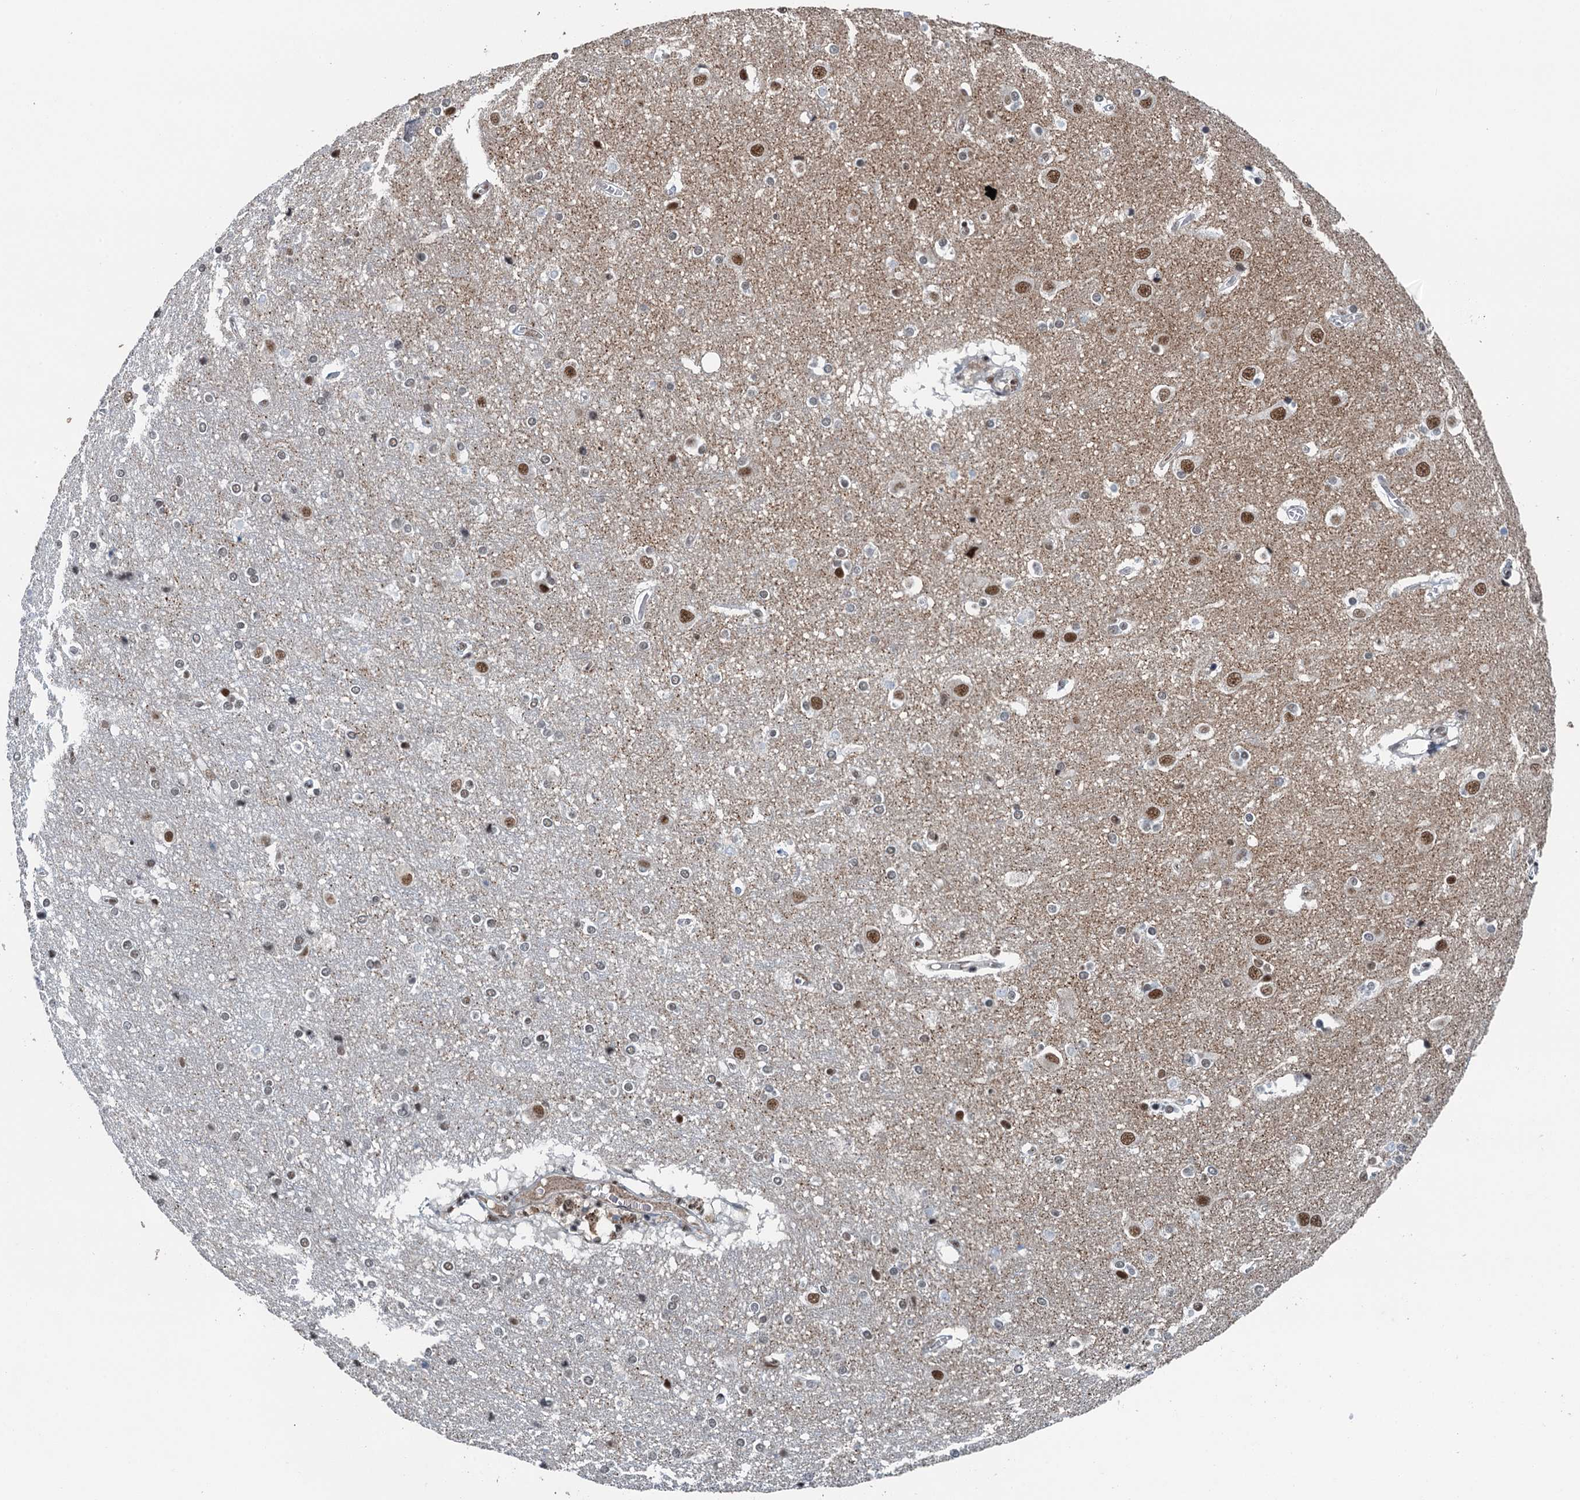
{"staining": {"intensity": "weak", "quantity": ">75%", "location": "nuclear"}, "tissue": "cerebral cortex", "cell_type": "Endothelial cells", "image_type": "normal", "snomed": [{"axis": "morphology", "description": "Normal tissue, NOS"}, {"axis": "topography", "description": "Cerebral cortex"}], "caption": "Cerebral cortex stained with a brown dye displays weak nuclear positive staining in approximately >75% of endothelial cells.", "gene": "MTA3", "patient": {"sex": "male", "age": 54}}